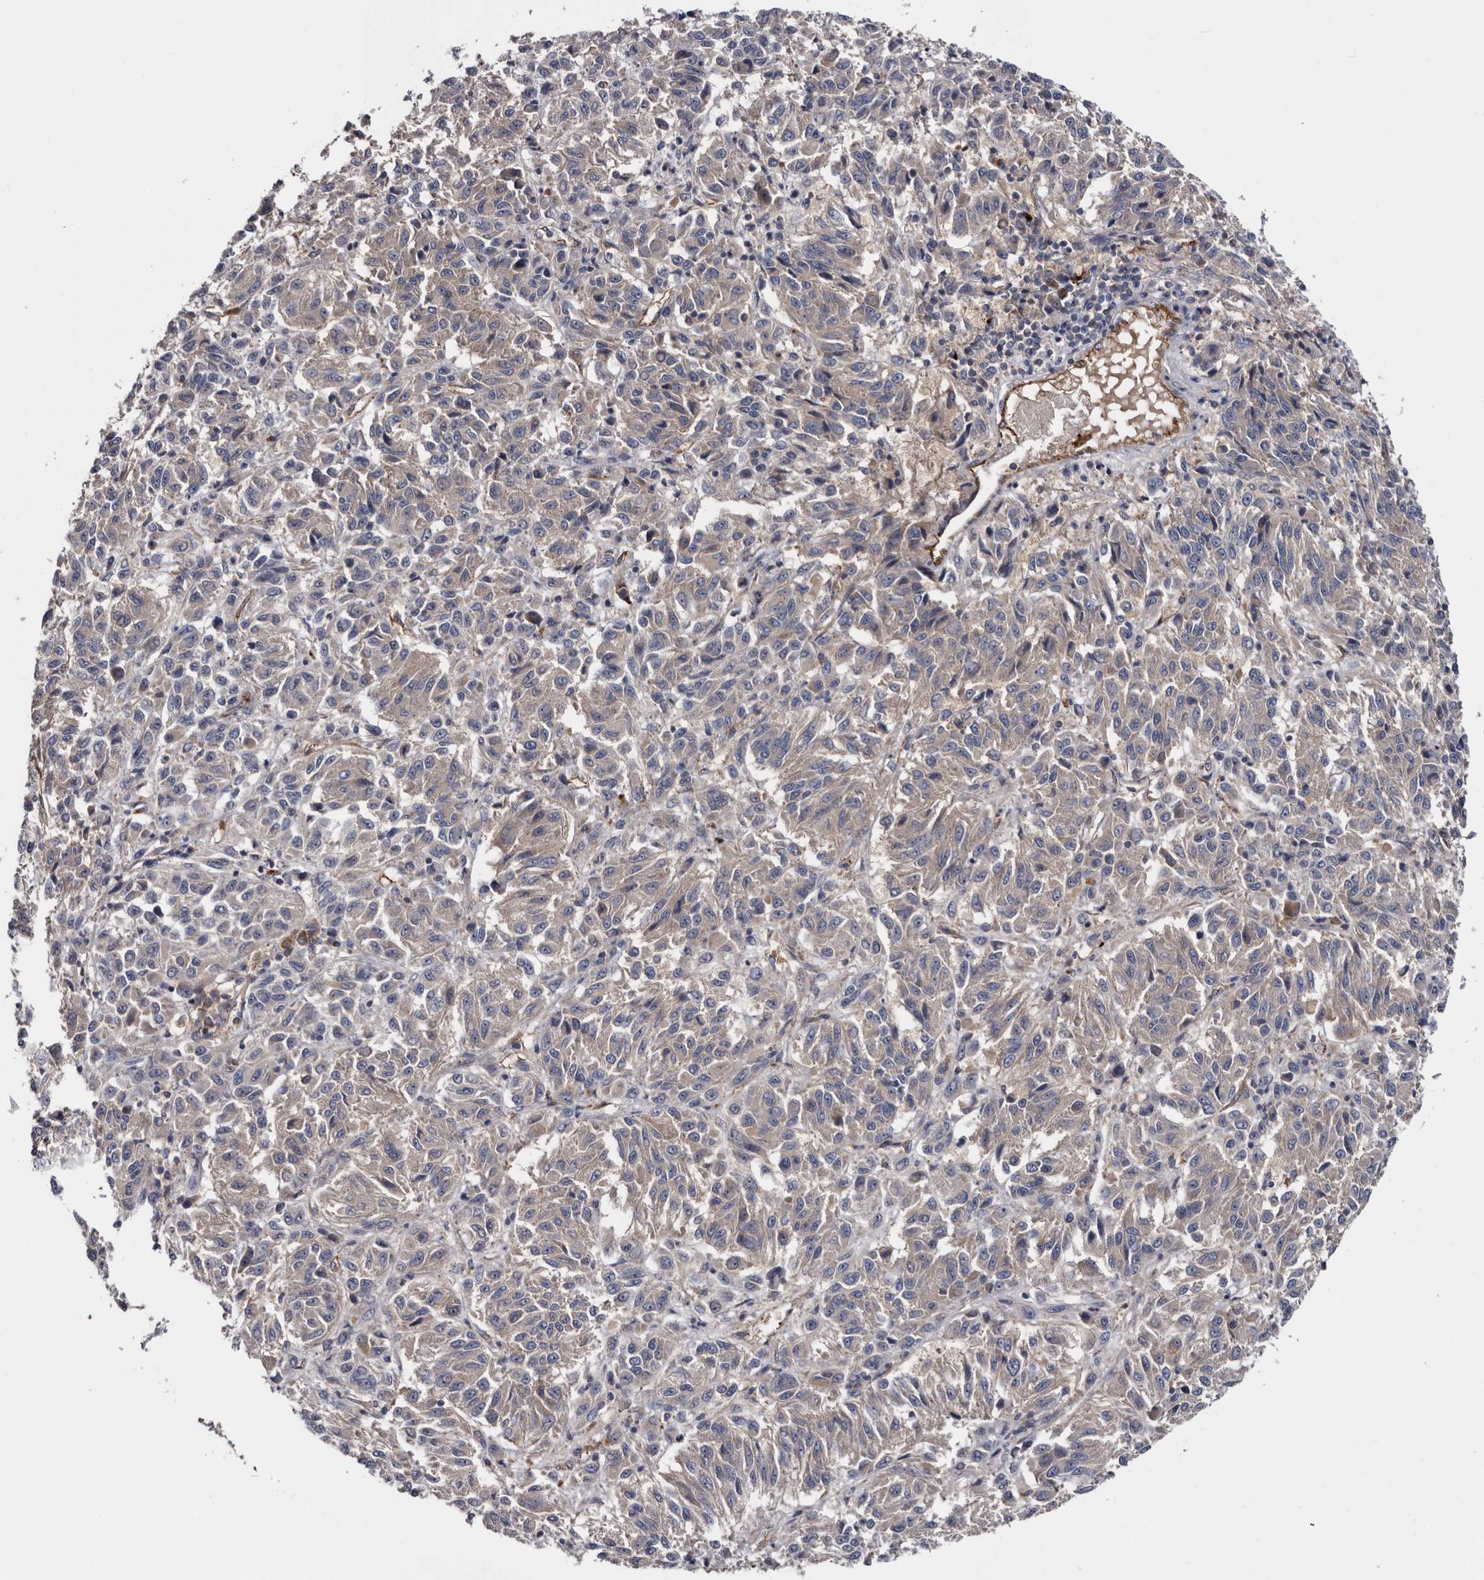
{"staining": {"intensity": "negative", "quantity": "none", "location": "none"}, "tissue": "melanoma", "cell_type": "Tumor cells", "image_type": "cancer", "snomed": [{"axis": "morphology", "description": "Malignant melanoma, Metastatic site"}, {"axis": "topography", "description": "Lung"}], "caption": "DAB immunohistochemical staining of human melanoma demonstrates no significant expression in tumor cells.", "gene": "TSPAN17", "patient": {"sex": "male", "age": 64}}